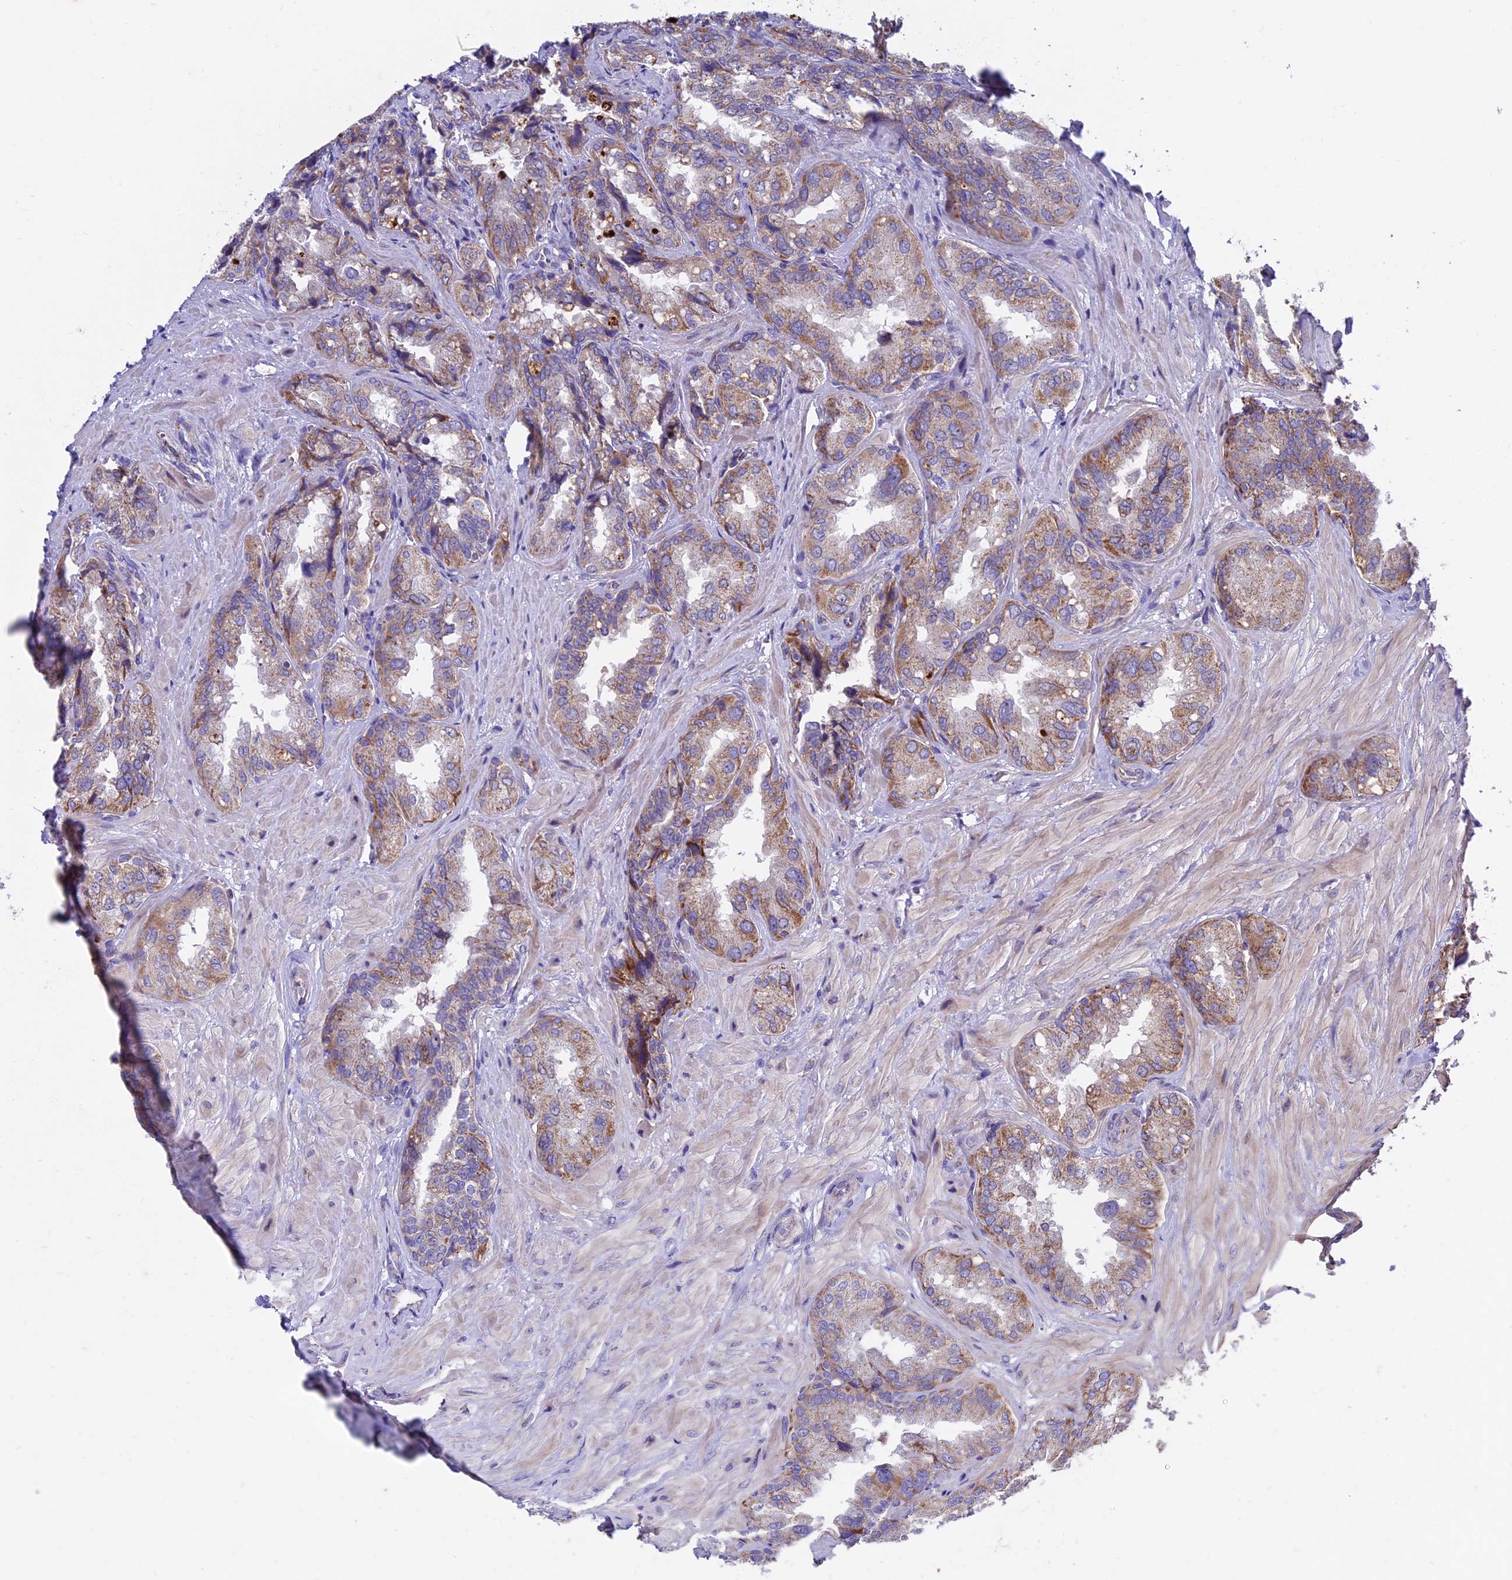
{"staining": {"intensity": "moderate", "quantity": "25%-75%", "location": "cytoplasmic/membranous"}, "tissue": "seminal vesicle", "cell_type": "Glandular cells", "image_type": "normal", "snomed": [{"axis": "morphology", "description": "Normal tissue, NOS"}, {"axis": "topography", "description": "Prostate and seminal vesicle, NOS"}, {"axis": "topography", "description": "Prostate"}, {"axis": "topography", "description": "Seminal veicle"}], "caption": "Protein expression analysis of normal seminal vesicle reveals moderate cytoplasmic/membranous staining in approximately 25%-75% of glandular cells.", "gene": "RNF17", "patient": {"sex": "male", "age": 67}}